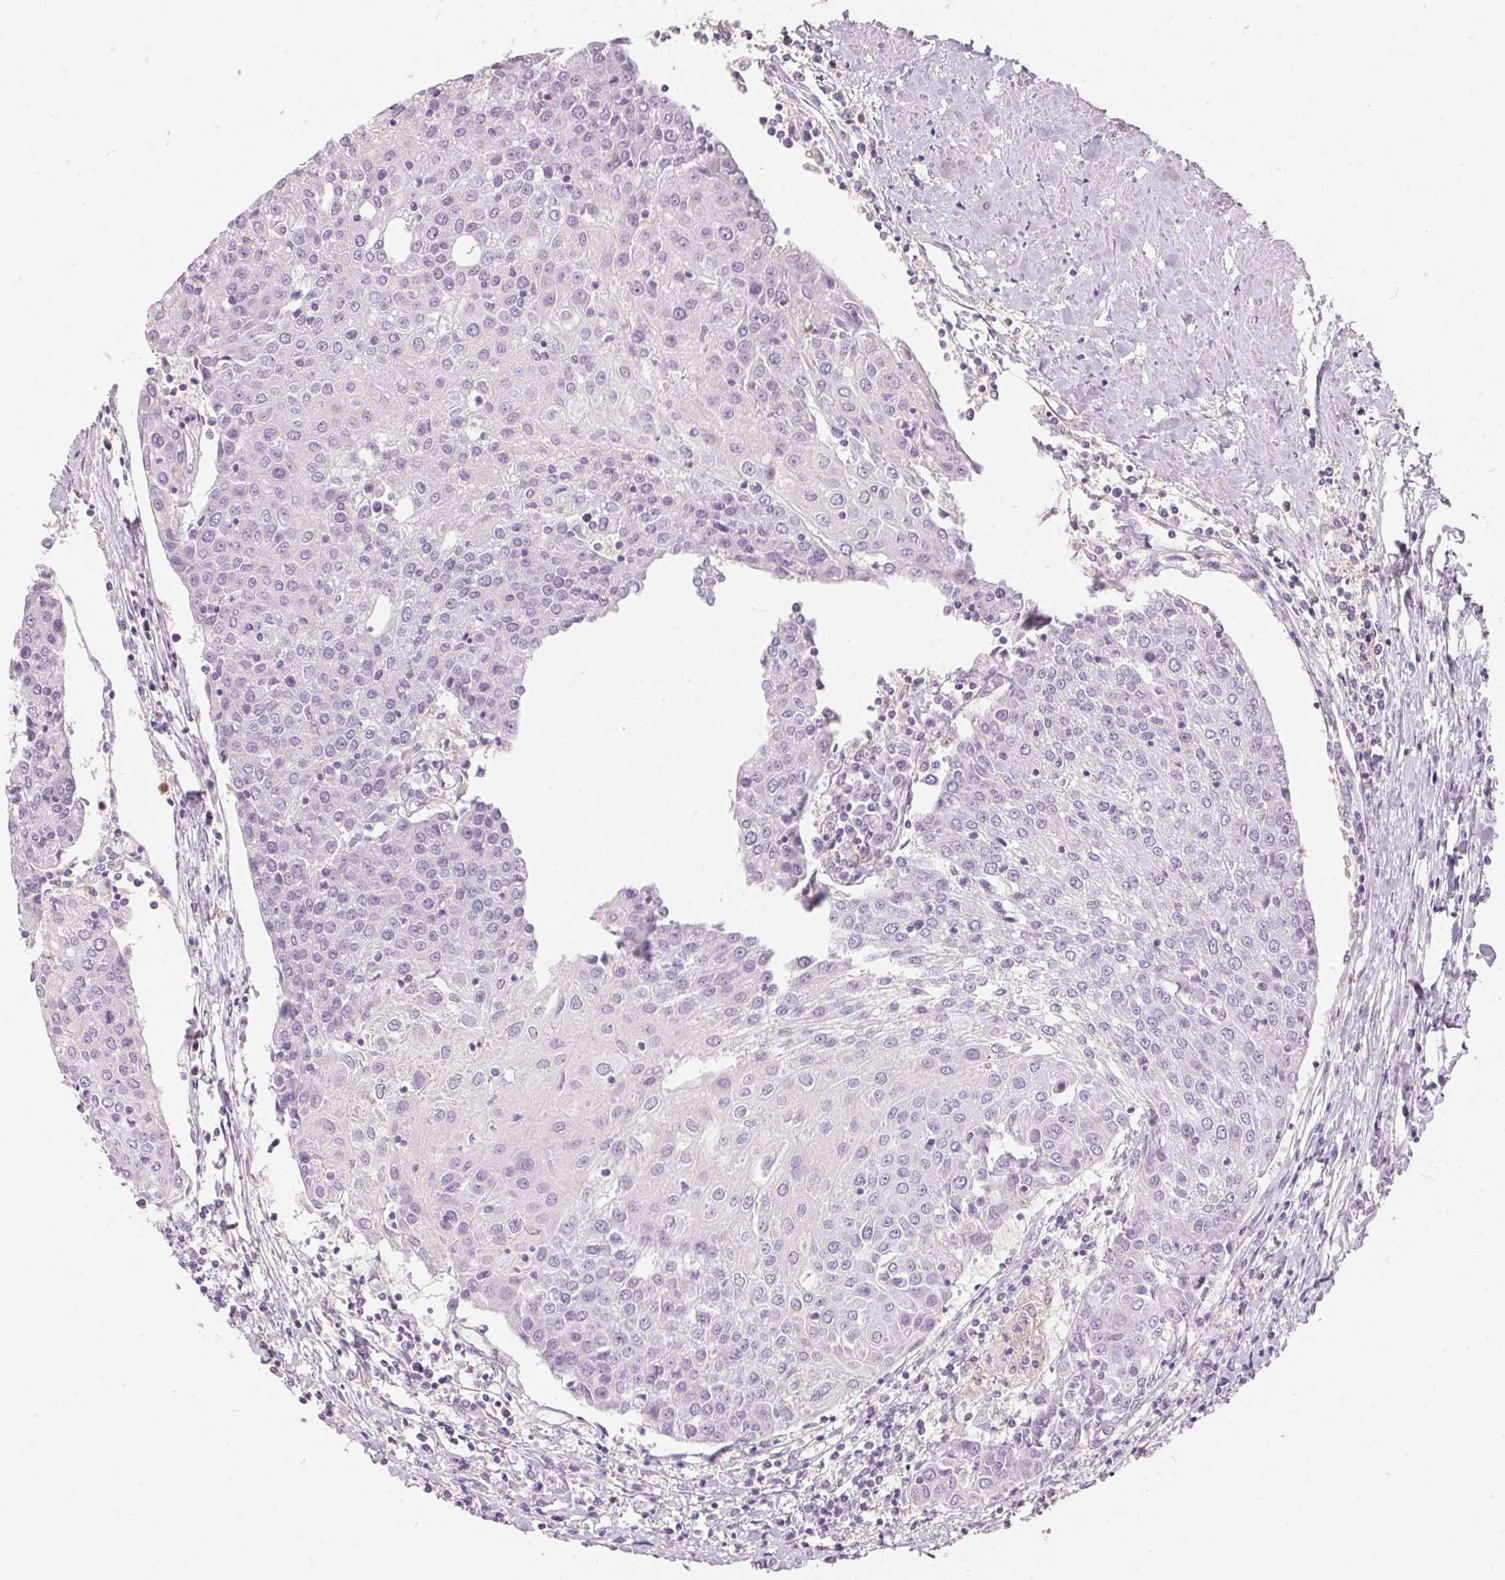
{"staining": {"intensity": "negative", "quantity": "none", "location": "none"}, "tissue": "urothelial cancer", "cell_type": "Tumor cells", "image_type": "cancer", "snomed": [{"axis": "morphology", "description": "Urothelial carcinoma, High grade"}, {"axis": "topography", "description": "Urinary bladder"}], "caption": "Immunohistochemistry of urothelial carcinoma (high-grade) shows no expression in tumor cells.", "gene": "SERPINB1", "patient": {"sex": "female", "age": 85}}